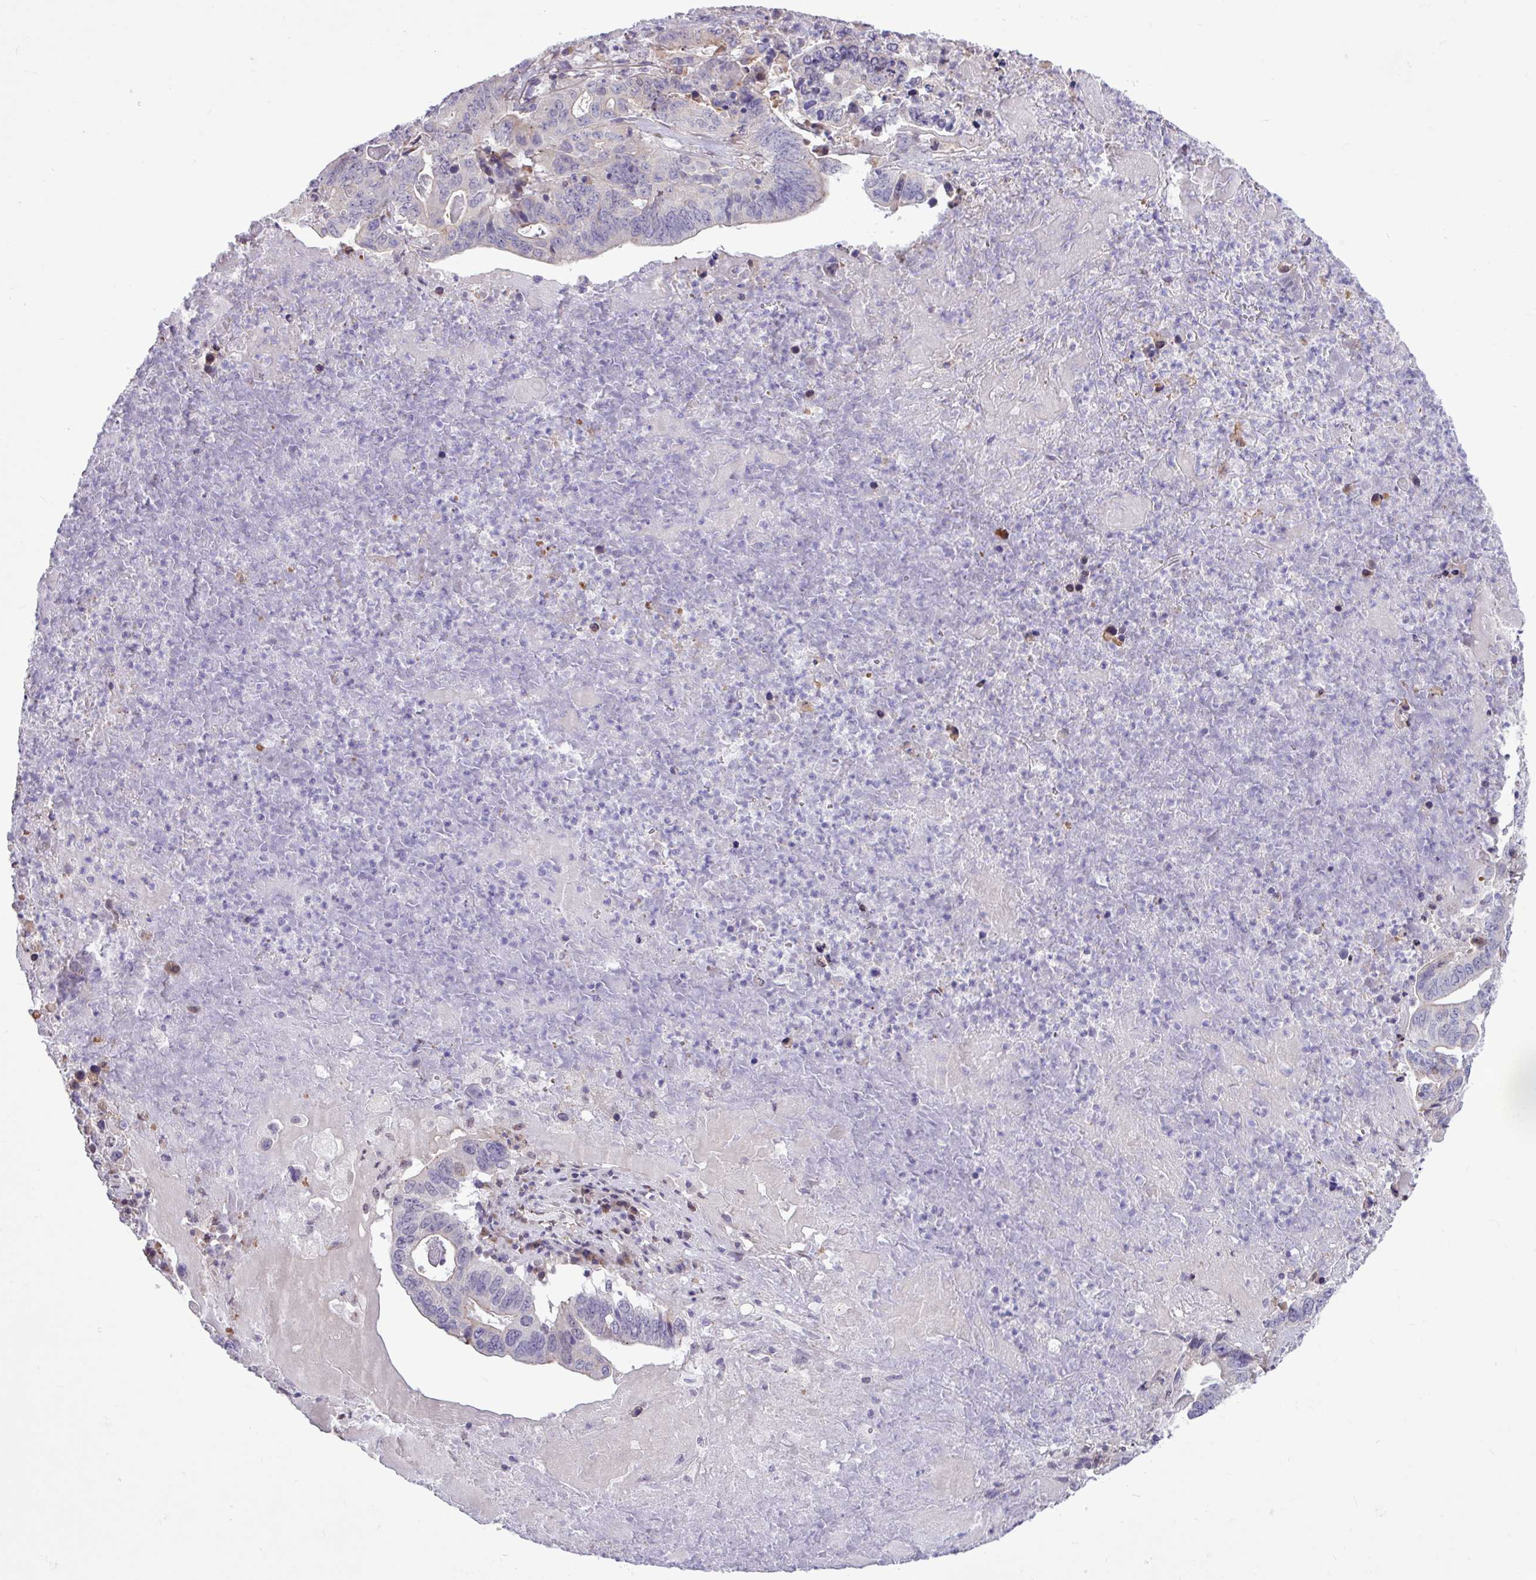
{"staining": {"intensity": "negative", "quantity": "none", "location": "none"}, "tissue": "lung cancer", "cell_type": "Tumor cells", "image_type": "cancer", "snomed": [{"axis": "morphology", "description": "Adenocarcinoma, NOS"}, {"axis": "topography", "description": "Lung"}], "caption": "This micrograph is of lung cancer stained with immunohistochemistry (IHC) to label a protein in brown with the nuclei are counter-stained blue. There is no expression in tumor cells. (Brightfield microscopy of DAB (3,3'-diaminobenzidine) immunohistochemistry (IHC) at high magnification).", "gene": "SPINK8", "patient": {"sex": "female", "age": 60}}